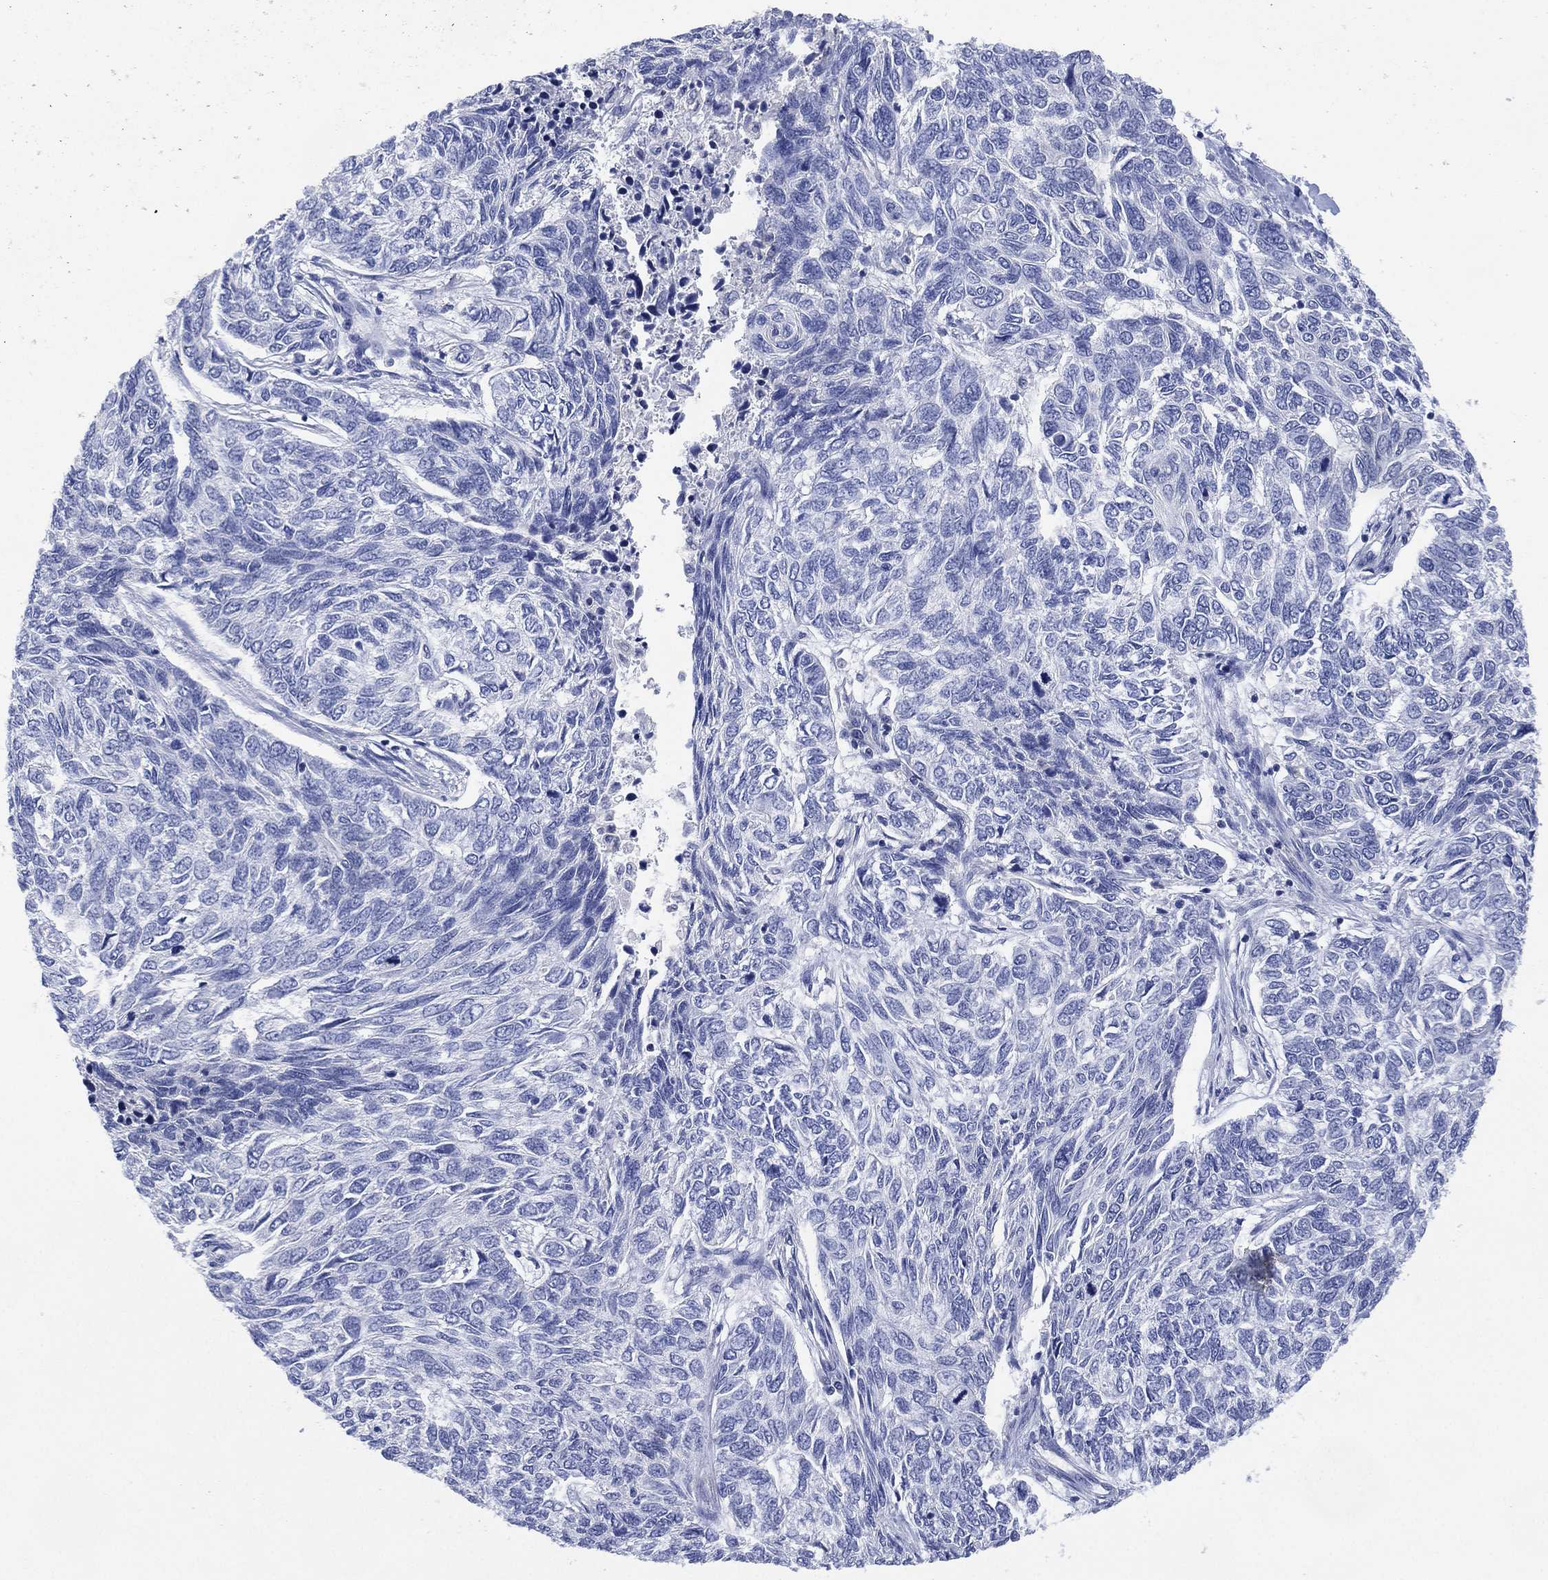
{"staining": {"intensity": "negative", "quantity": "none", "location": "none"}, "tissue": "skin cancer", "cell_type": "Tumor cells", "image_type": "cancer", "snomed": [{"axis": "morphology", "description": "Basal cell carcinoma"}, {"axis": "topography", "description": "Skin"}], "caption": "Tumor cells are negative for brown protein staining in basal cell carcinoma (skin).", "gene": "CHRNA3", "patient": {"sex": "female", "age": 65}}